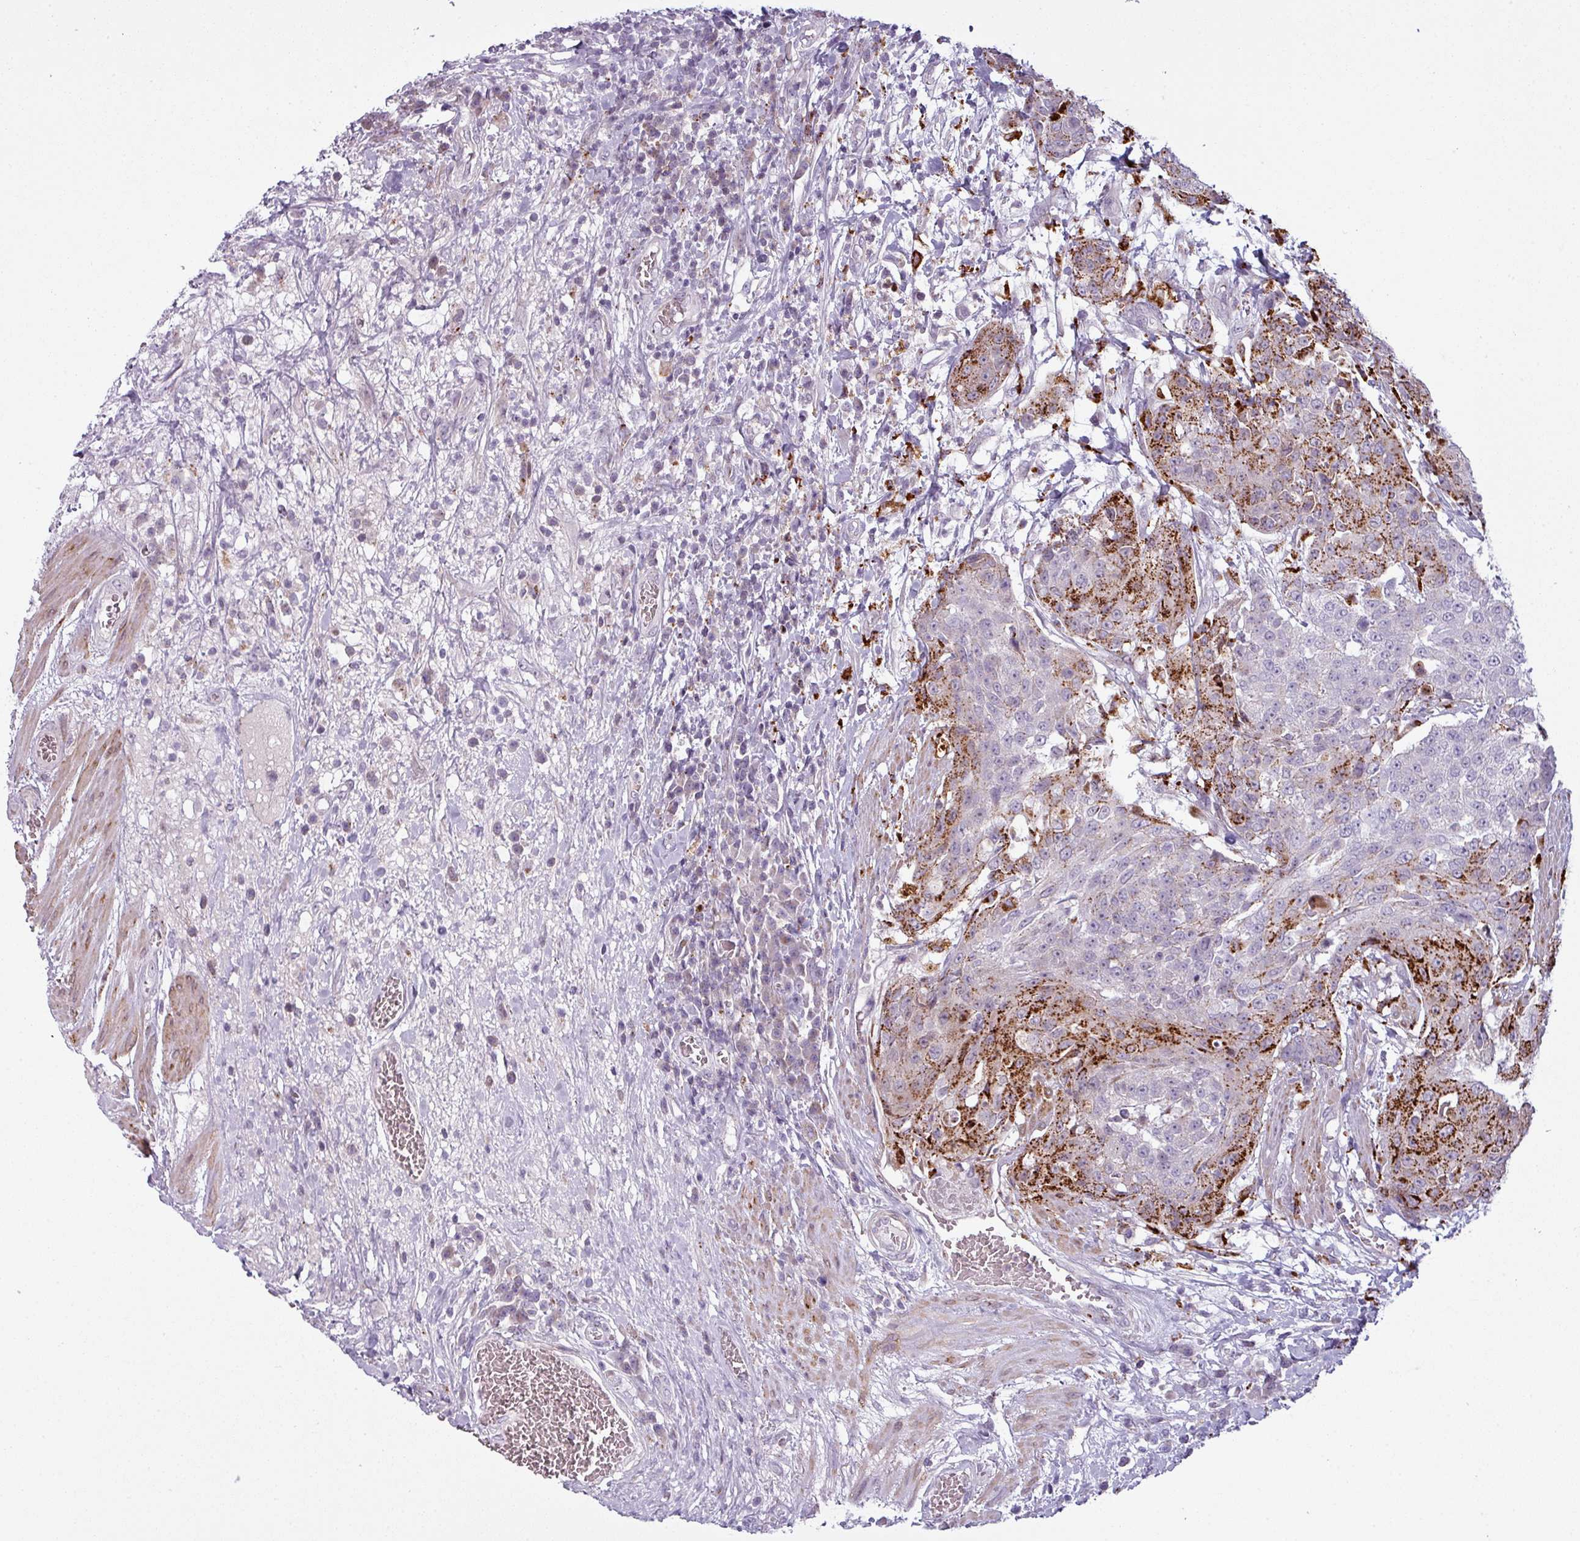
{"staining": {"intensity": "strong", "quantity": "25%-75%", "location": "cytoplasmic/membranous"}, "tissue": "urothelial cancer", "cell_type": "Tumor cells", "image_type": "cancer", "snomed": [{"axis": "morphology", "description": "Urothelial carcinoma, High grade"}, {"axis": "topography", "description": "Urinary bladder"}], "caption": "High-power microscopy captured an immunohistochemistry (IHC) image of high-grade urothelial carcinoma, revealing strong cytoplasmic/membranous expression in approximately 25%-75% of tumor cells.", "gene": "MAP7D2", "patient": {"sex": "female", "age": 63}}